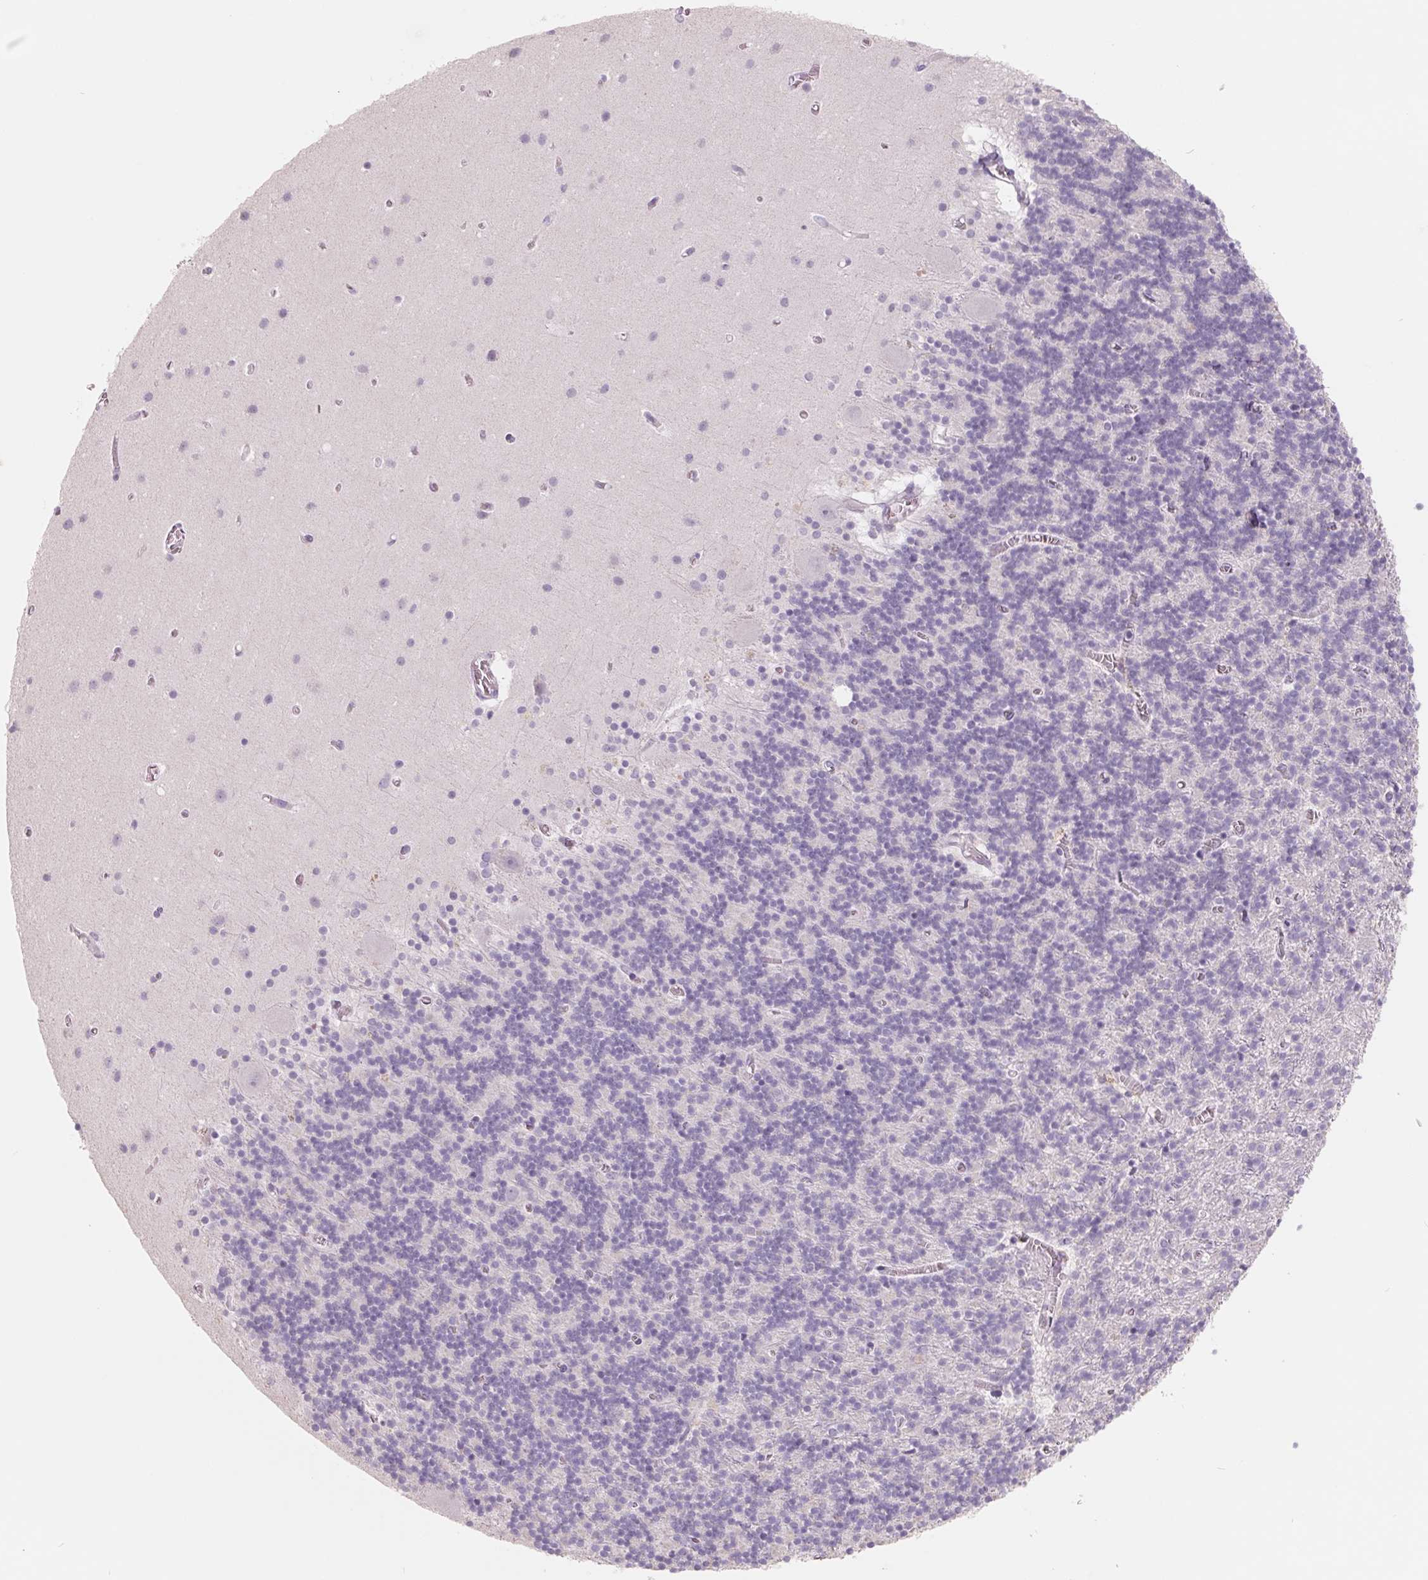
{"staining": {"intensity": "negative", "quantity": "none", "location": "none"}, "tissue": "cerebellum", "cell_type": "Cells in granular layer", "image_type": "normal", "snomed": [{"axis": "morphology", "description": "Normal tissue, NOS"}, {"axis": "topography", "description": "Cerebellum"}], "caption": "IHC histopathology image of unremarkable human cerebellum stained for a protein (brown), which demonstrates no staining in cells in granular layer.", "gene": "FTCD", "patient": {"sex": "male", "age": 70}}